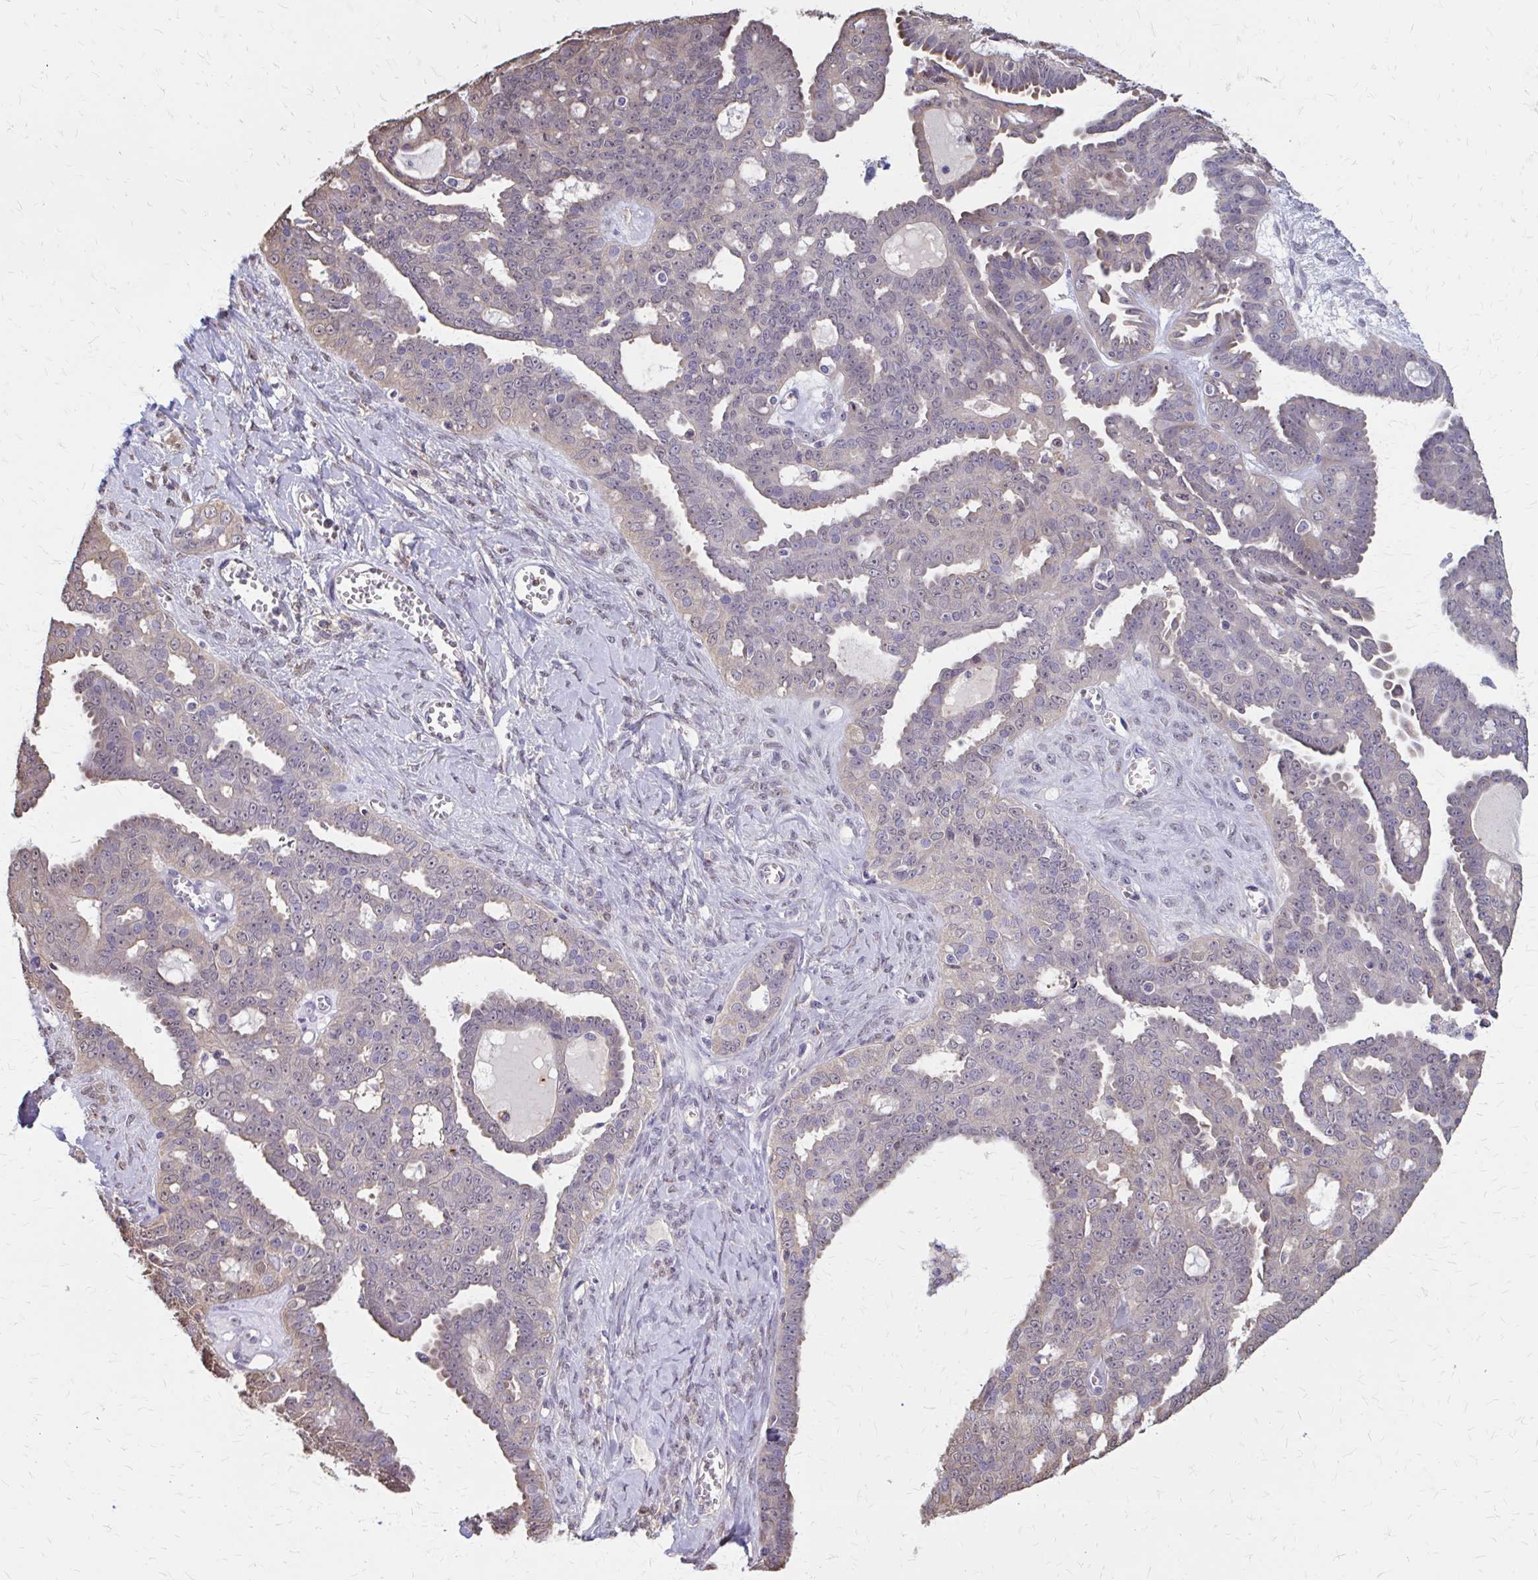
{"staining": {"intensity": "weak", "quantity": "<25%", "location": "cytoplasmic/membranous"}, "tissue": "ovarian cancer", "cell_type": "Tumor cells", "image_type": "cancer", "snomed": [{"axis": "morphology", "description": "Cystadenocarcinoma, serous, NOS"}, {"axis": "topography", "description": "Ovary"}], "caption": "IHC of ovarian cancer exhibits no expression in tumor cells.", "gene": "IFI44L", "patient": {"sex": "female", "age": 71}}